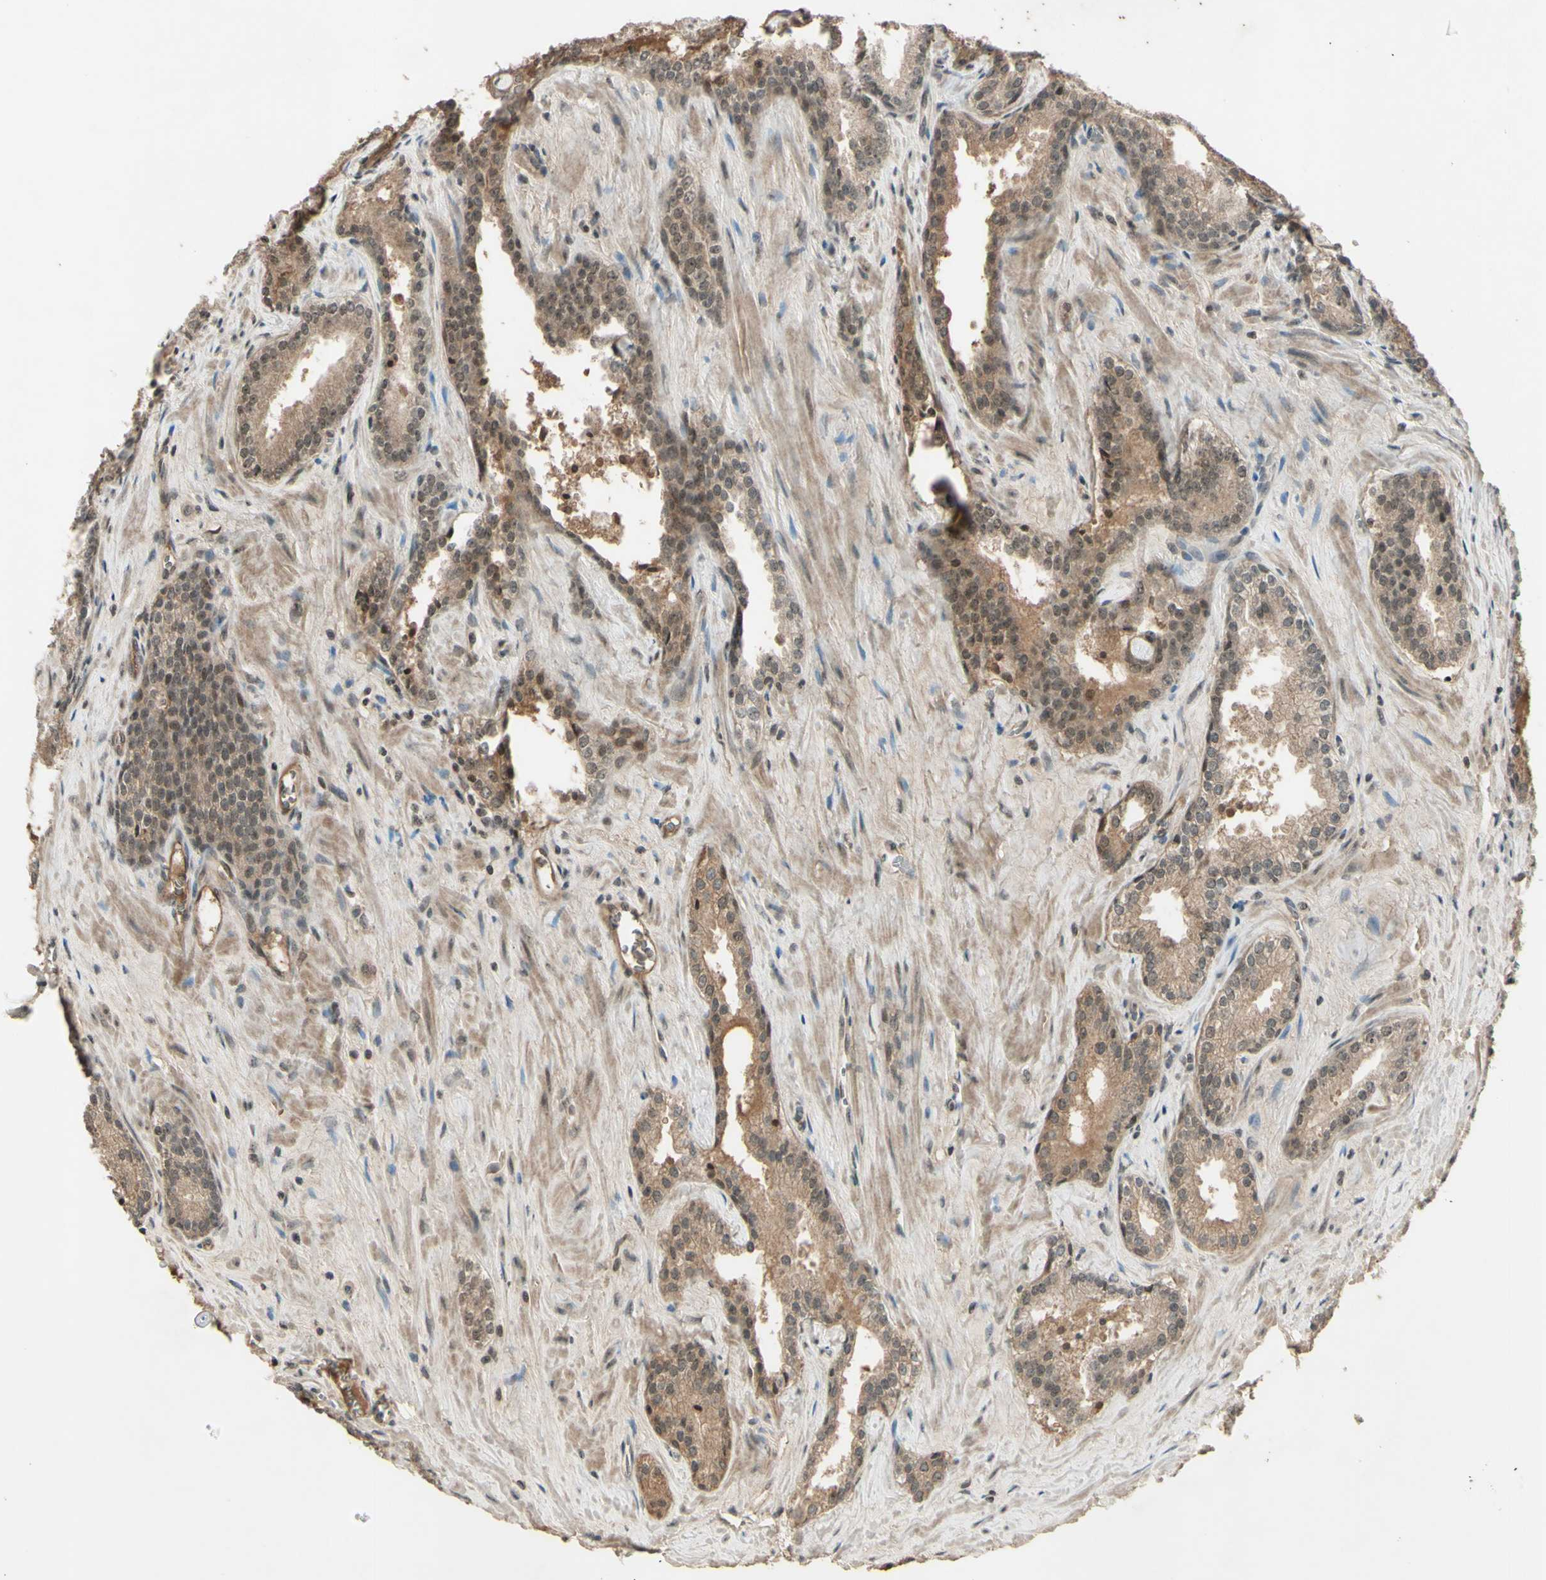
{"staining": {"intensity": "weak", "quantity": ">75%", "location": "cytoplasmic/membranous,nuclear"}, "tissue": "prostate cancer", "cell_type": "Tumor cells", "image_type": "cancer", "snomed": [{"axis": "morphology", "description": "Adenocarcinoma, Low grade"}, {"axis": "topography", "description": "Prostate"}], "caption": "Immunohistochemical staining of prostate cancer demonstrates weak cytoplasmic/membranous and nuclear protein positivity in approximately >75% of tumor cells. (DAB IHC with brightfield microscopy, high magnification).", "gene": "SNW1", "patient": {"sex": "male", "age": 60}}